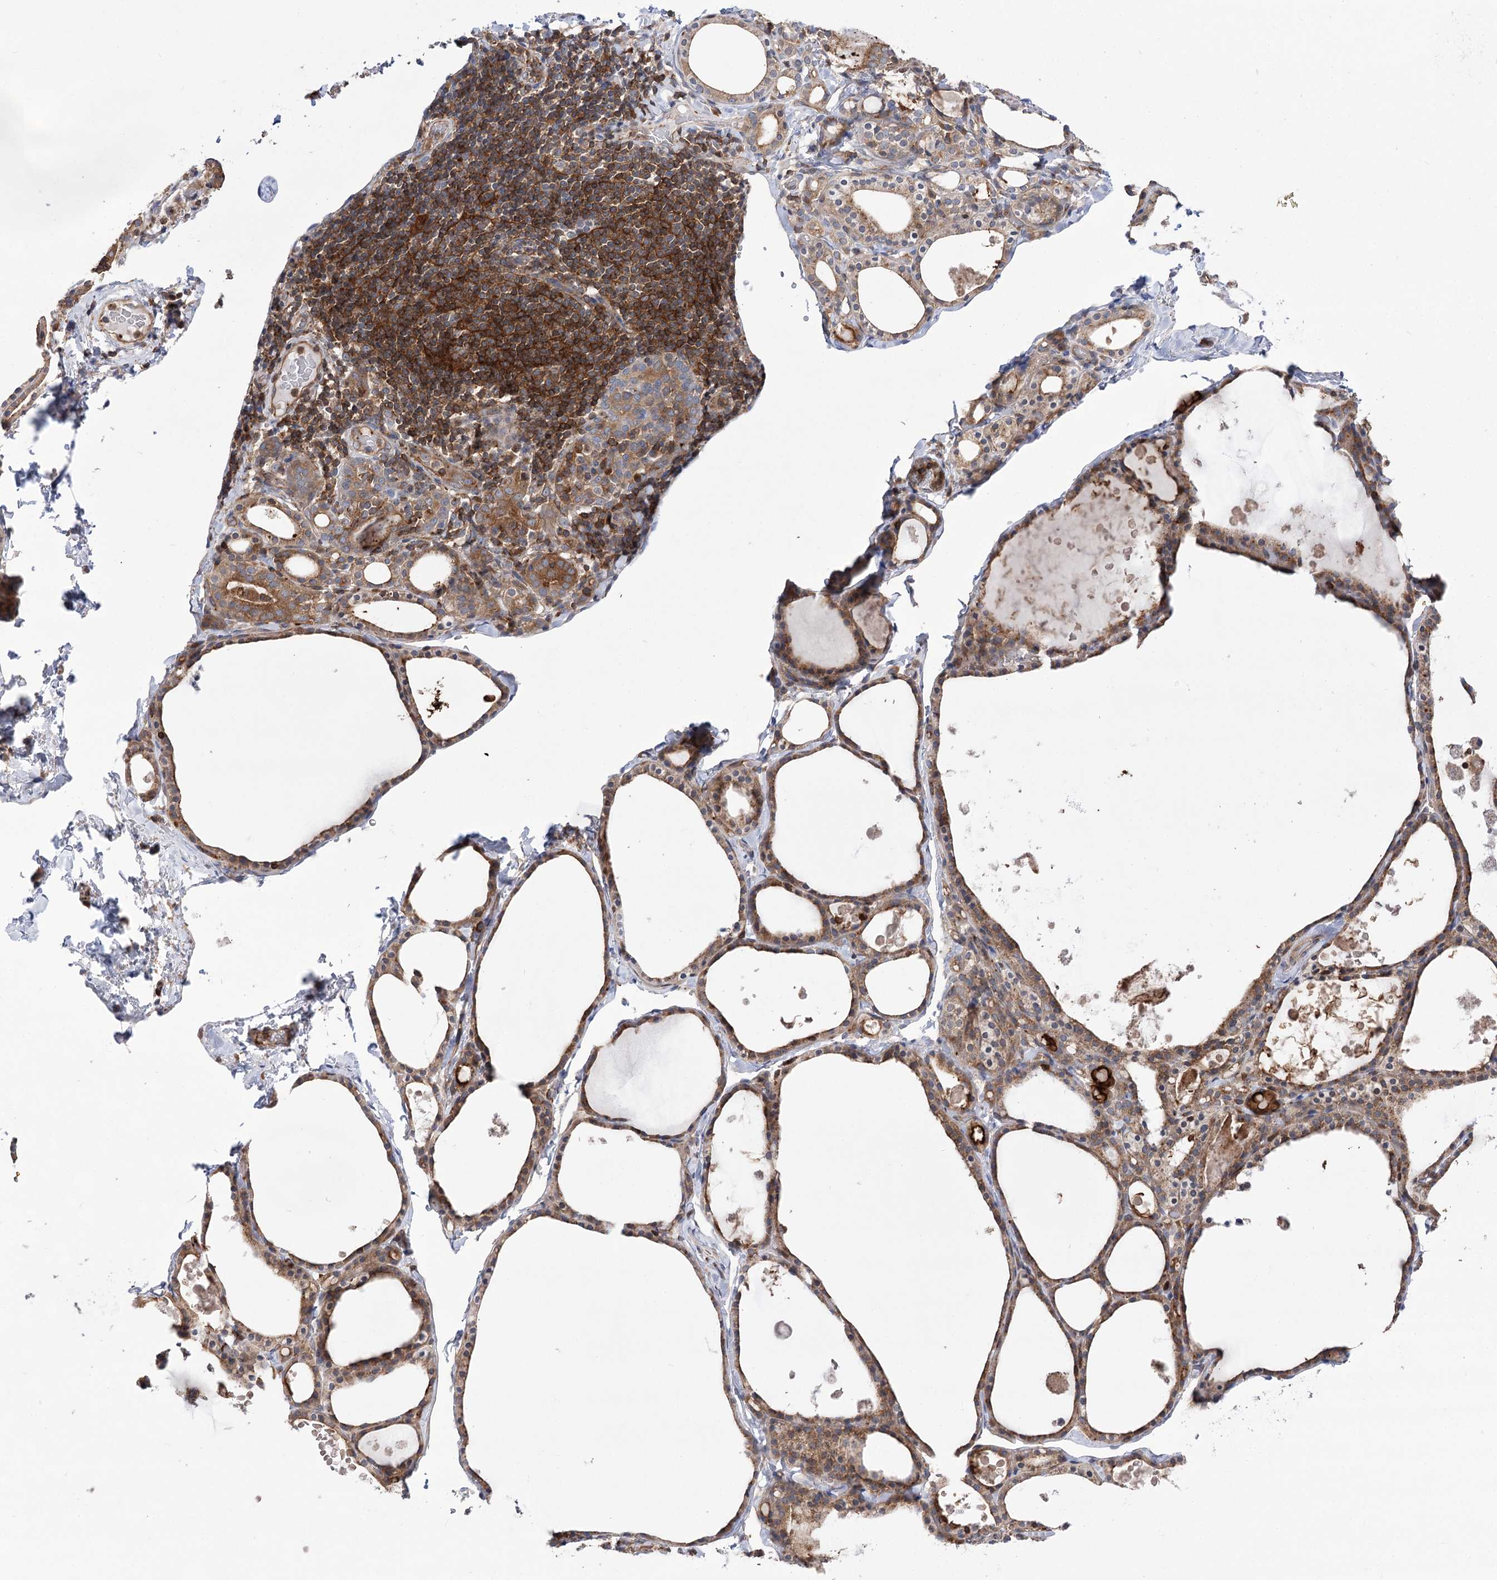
{"staining": {"intensity": "moderate", "quantity": ">75%", "location": "cytoplasmic/membranous"}, "tissue": "thyroid gland", "cell_type": "Glandular cells", "image_type": "normal", "snomed": [{"axis": "morphology", "description": "Normal tissue, NOS"}, {"axis": "topography", "description": "Thyroid gland"}], "caption": "The histopathology image displays a brown stain indicating the presence of a protein in the cytoplasmic/membranous of glandular cells in thyroid gland.", "gene": "VPS37B", "patient": {"sex": "male", "age": 56}}